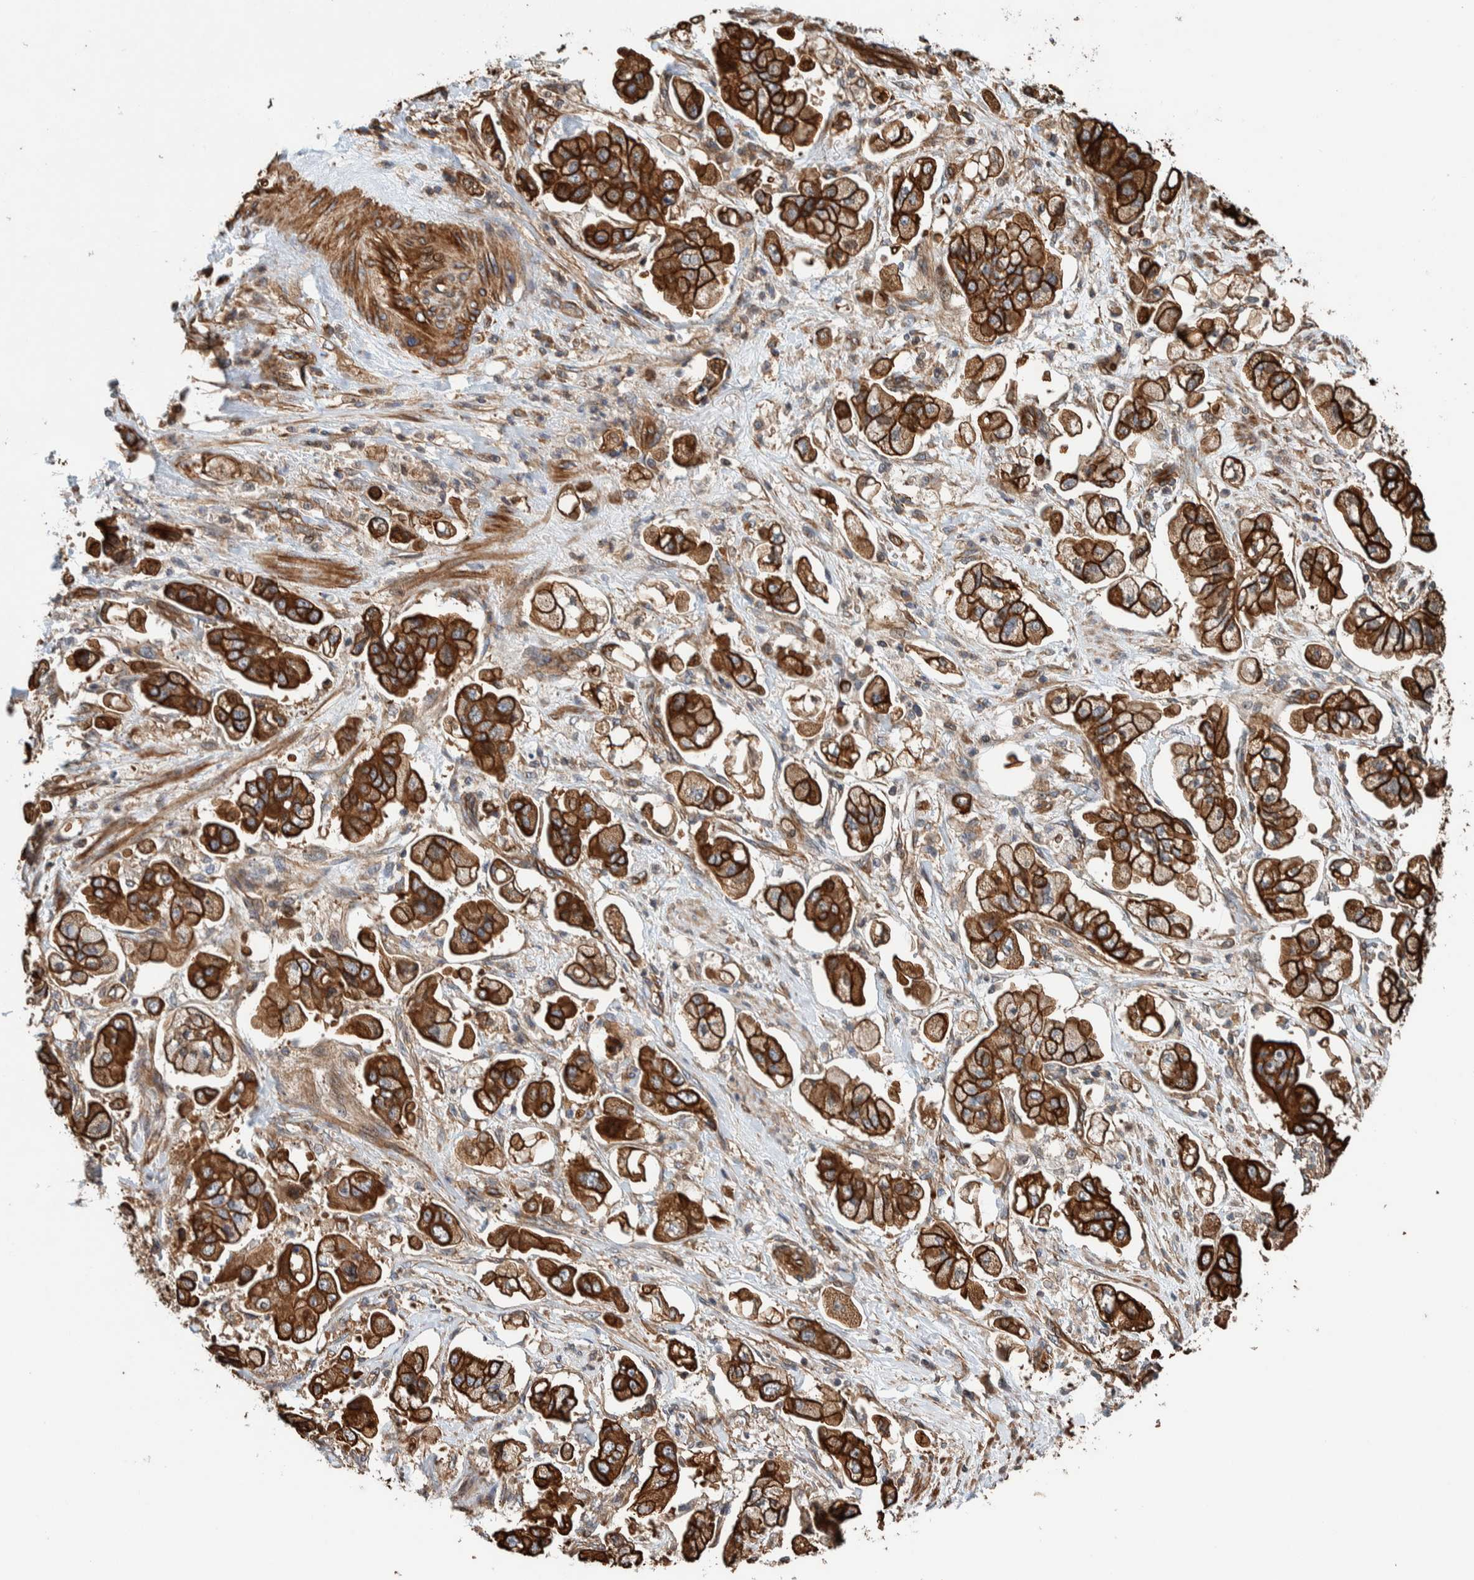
{"staining": {"intensity": "strong", "quantity": ">75%", "location": "cytoplasmic/membranous"}, "tissue": "stomach cancer", "cell_type": "Tumor cells", "image_type": "cancer", "snomed": [{"axis": "morphology", "description": "Adenocarcinoma, NOS"}, {"axis": "topography", "description": "Stomach"}], "caption": "Immunohistochemical staining of adenocarcinoma (stomach) demonstrates strong cytoplasmic/membranous protein positivity in about >75% of tumor cells.", "gene": "PKD1L1", "patient": {"sex": "male", "age": 62}}